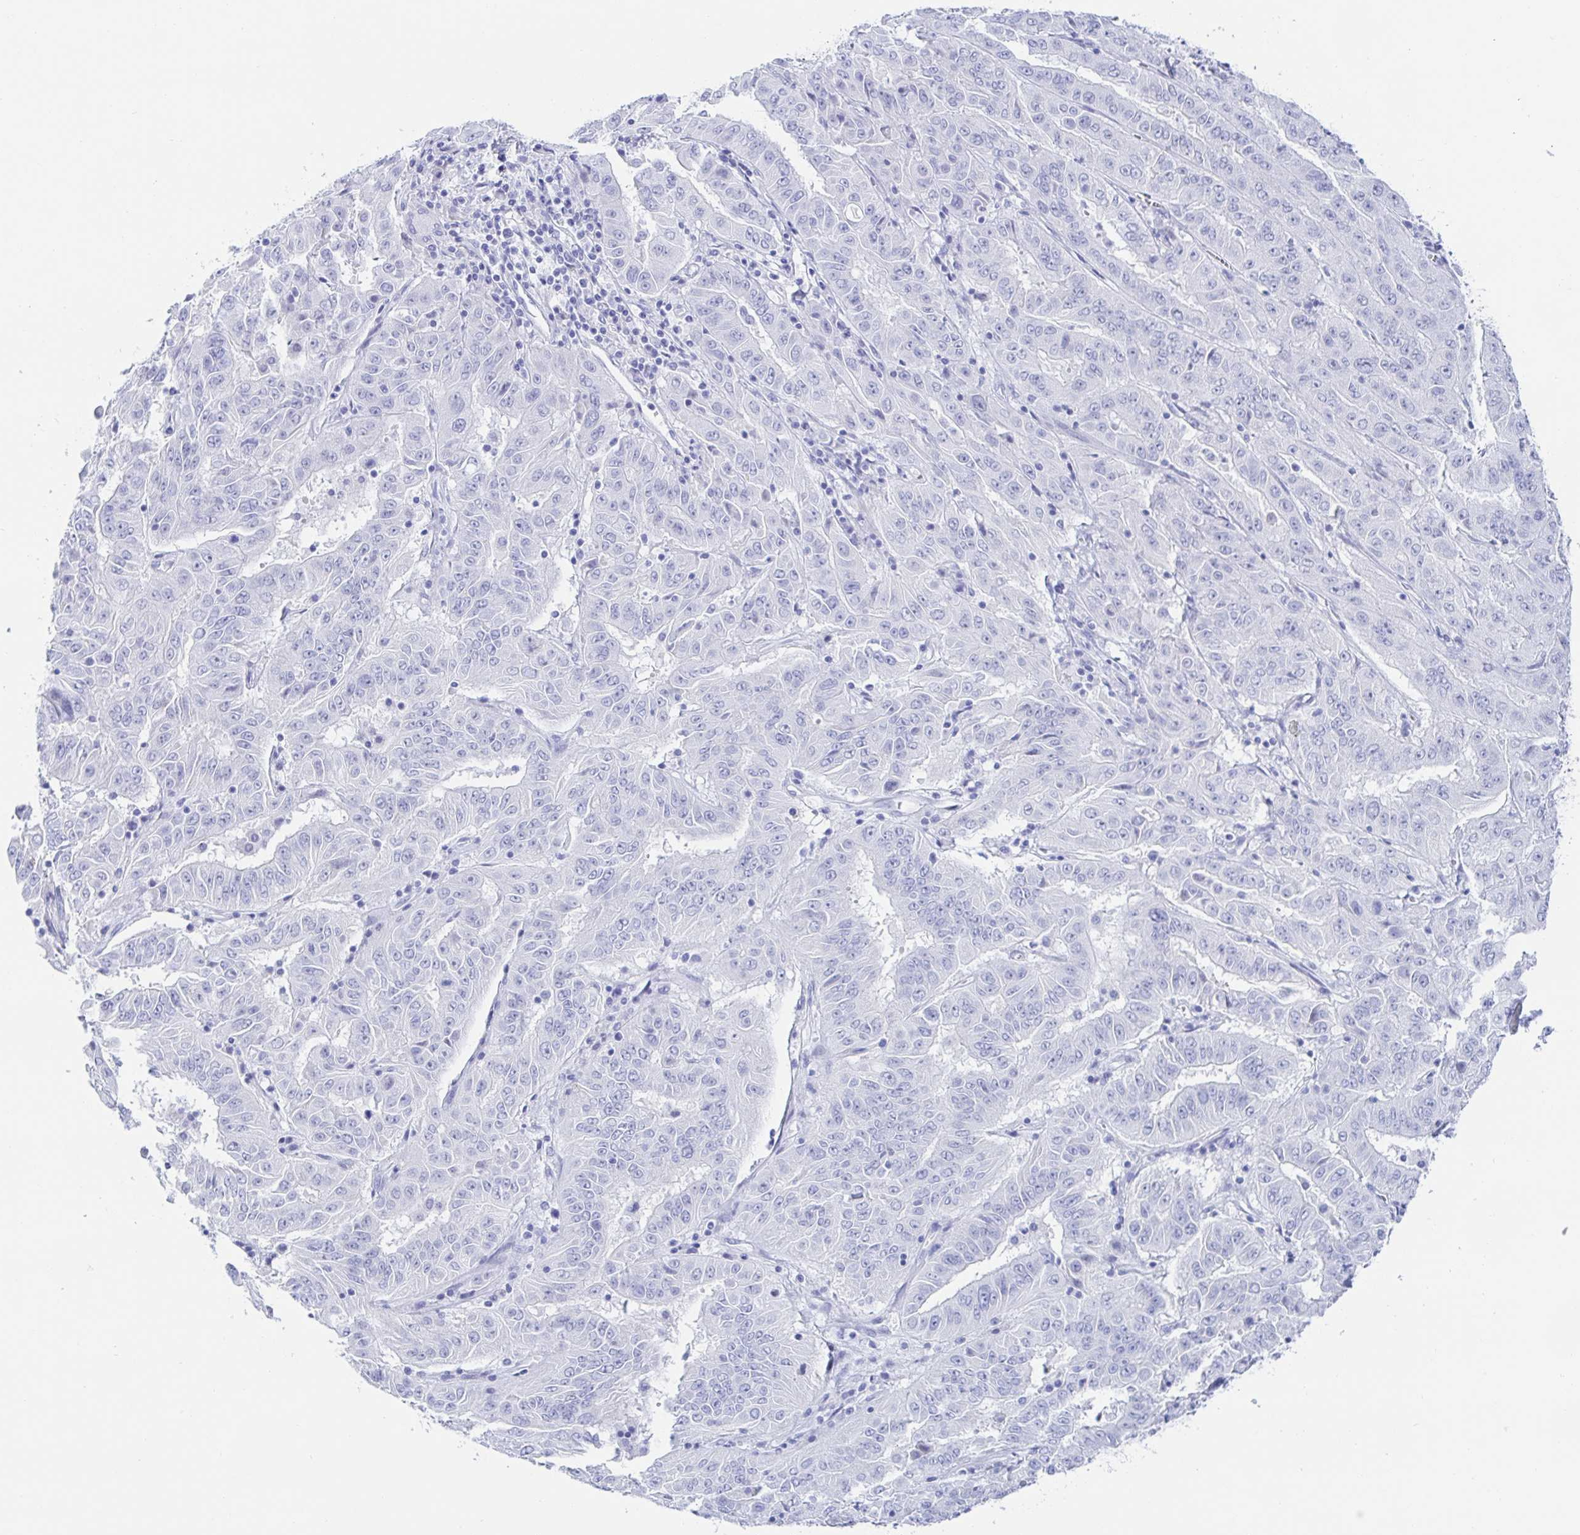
{"staining": {"intensity": "negative", "quantity": "none", "location": "none"}, "tissue": "pancreatic cancer", "cell_type": "Tumor cells", "image_type": "cancer", "snomed": [{"axis": "morphology", "description": "Adenocarcinoma, NOS"}, {"axis": "topography", "description": "Pancreas"}], "caption": "A photomicrograph of human pancreatic cancer (adenocarcinoma) is negative for staining in tumor cells.", "gene": "KCNH6", "patient": {"sex": "male", "age": 63}}